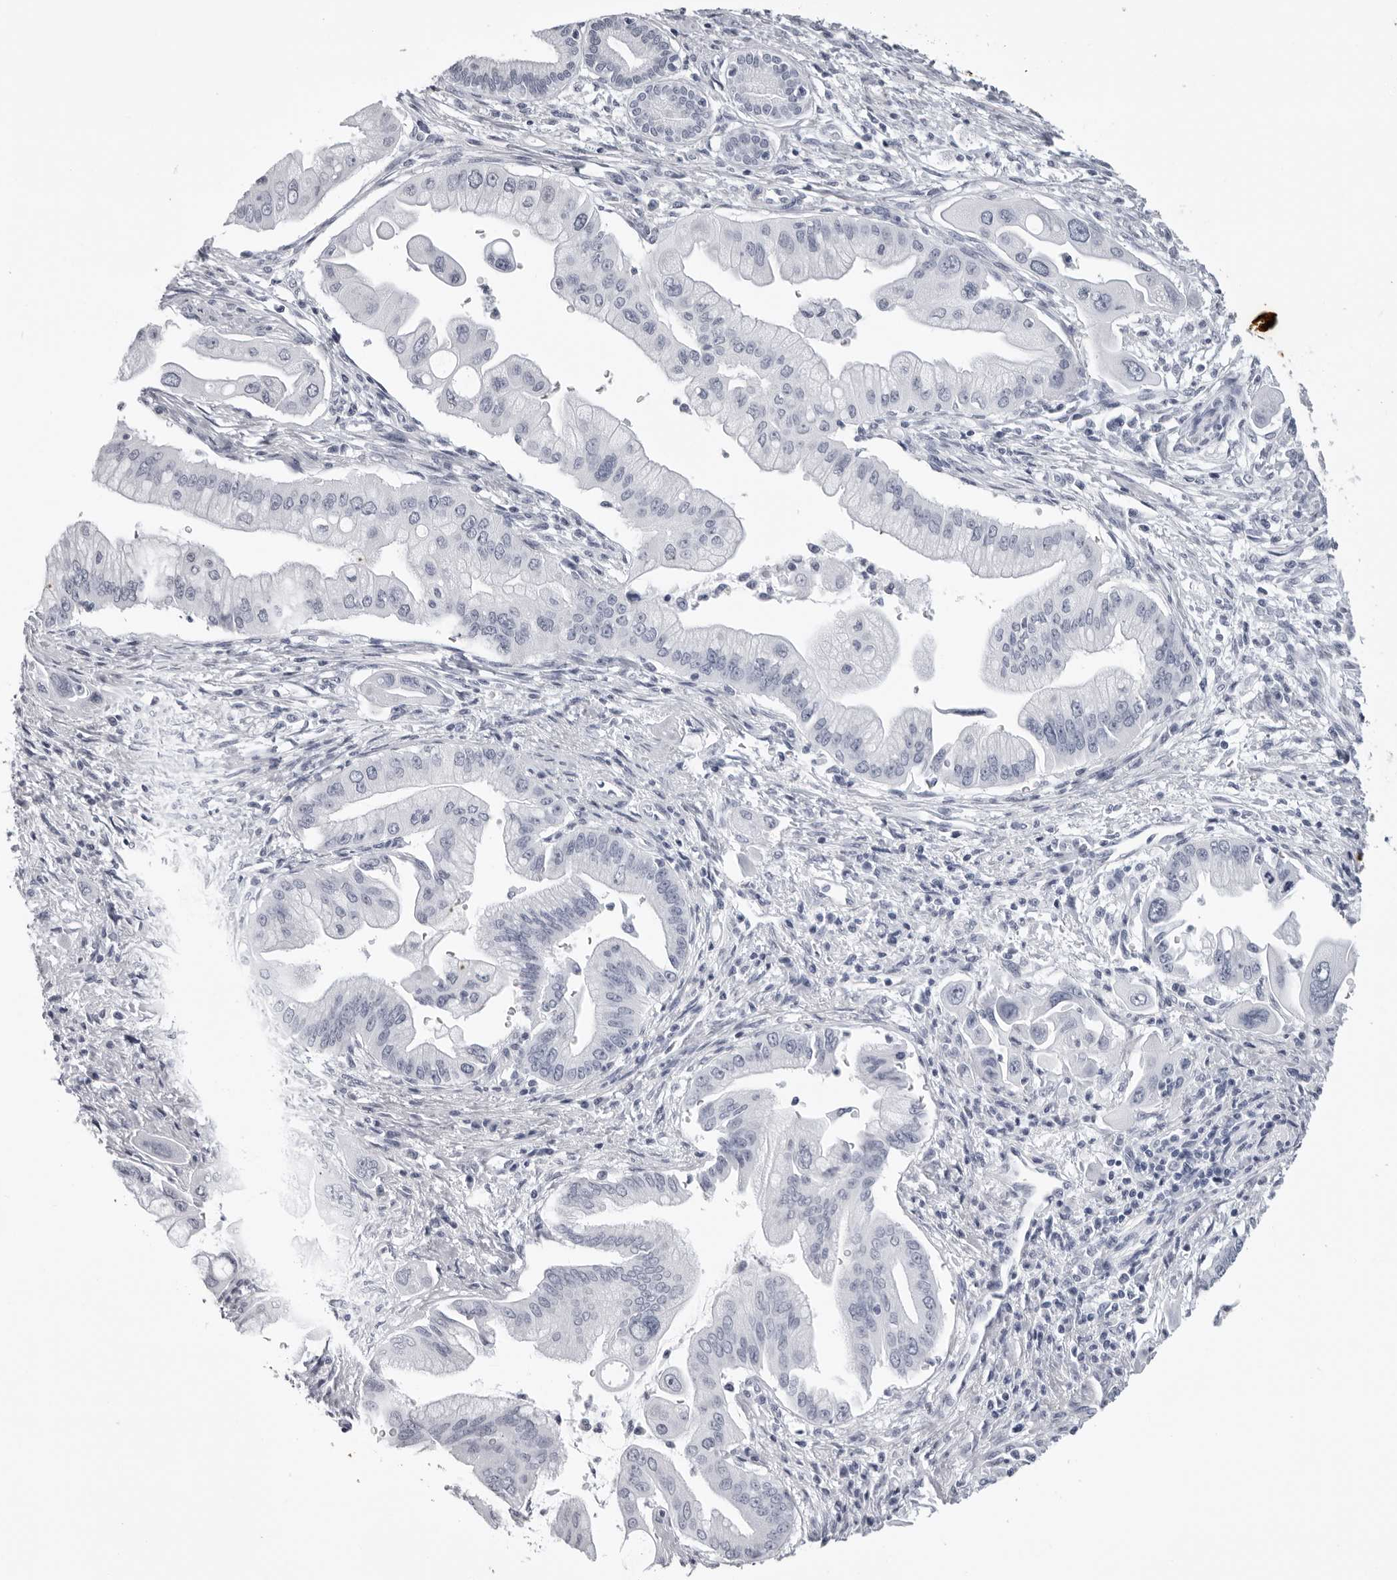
{"staining": {"intensity": "negative", "quantity": "none", "location": "none"}, "tissue": "pancreatic cancer", "cell_type": "Tumor cells", "image_type": "cancer", "snomed": [{"axis": "morphology", "description": "Adenocarcinoma, NOS"}, {"axis": "topography", "description": "Pancreas"}], "caption": "Human pancreatic cancer (adenocarcinoma) stained for a protein using immunohistochemistry (IHC) reveals no expression in tumor cells.", "gene": "KLK9", "patient": {"sex": "male", "age": 59}}